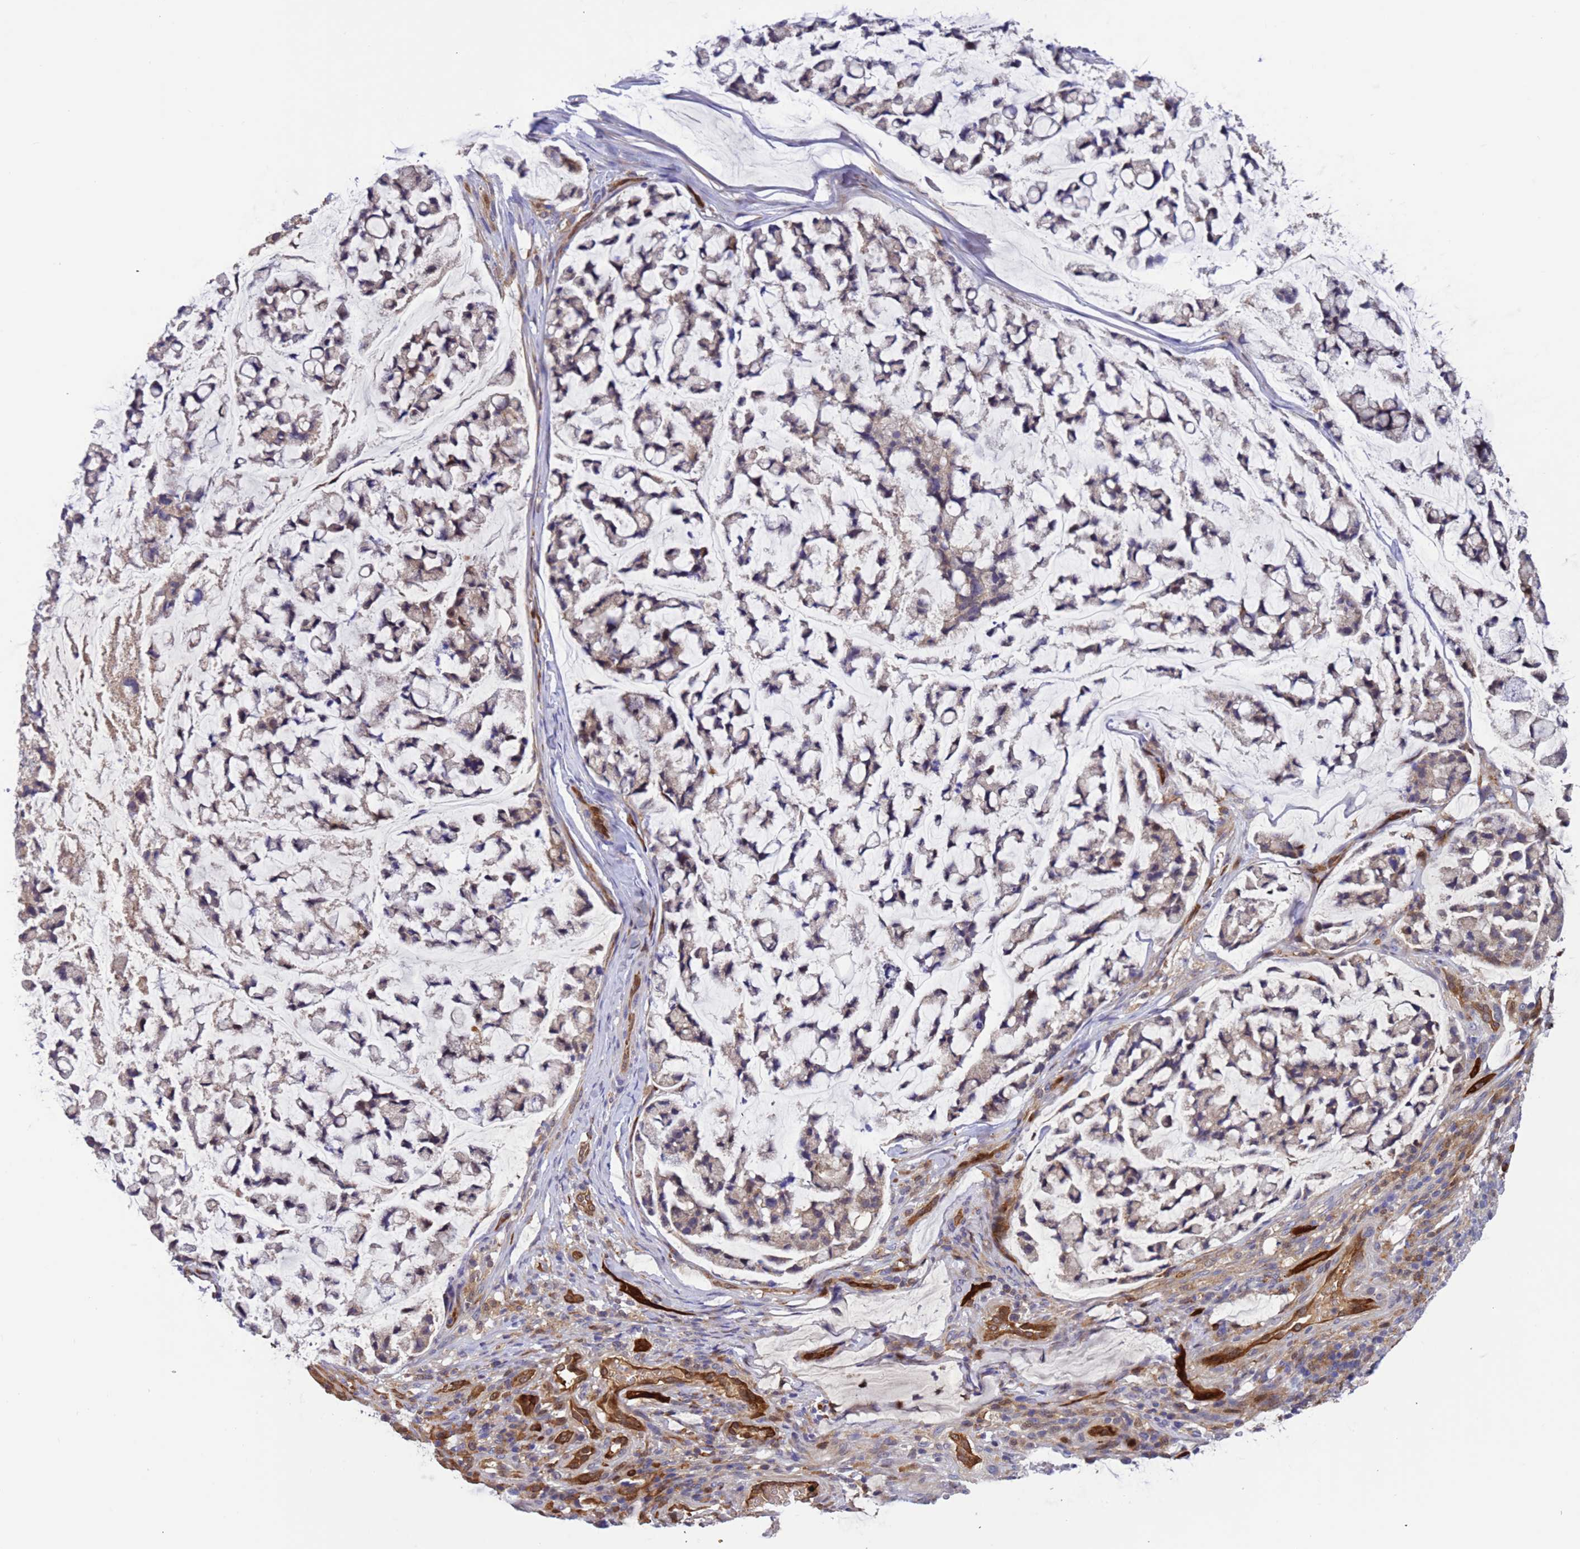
{"staining": {"intensity": "moderate", "quantity": "25%-75%", "location": "cytoplasmic/membranous"}, "tissue": "stomach cancer", "cell_type": "Tumor cells", "image_type": "cancer", "snomed": [{"axis": "morphology", "description": "Adenocarcinoma, NOS"}, {"axis": "topography", "description": "Stomach, lower"}], "caption": "Protein expression analysis of stomach cancer (adenocarcinoma) exhibits moderate cytoplasmic/membranous staining in about 25%-75% of tumor cells.", "gene": "FOXRED1", "patient": {"sex": "male", "age": 67}}